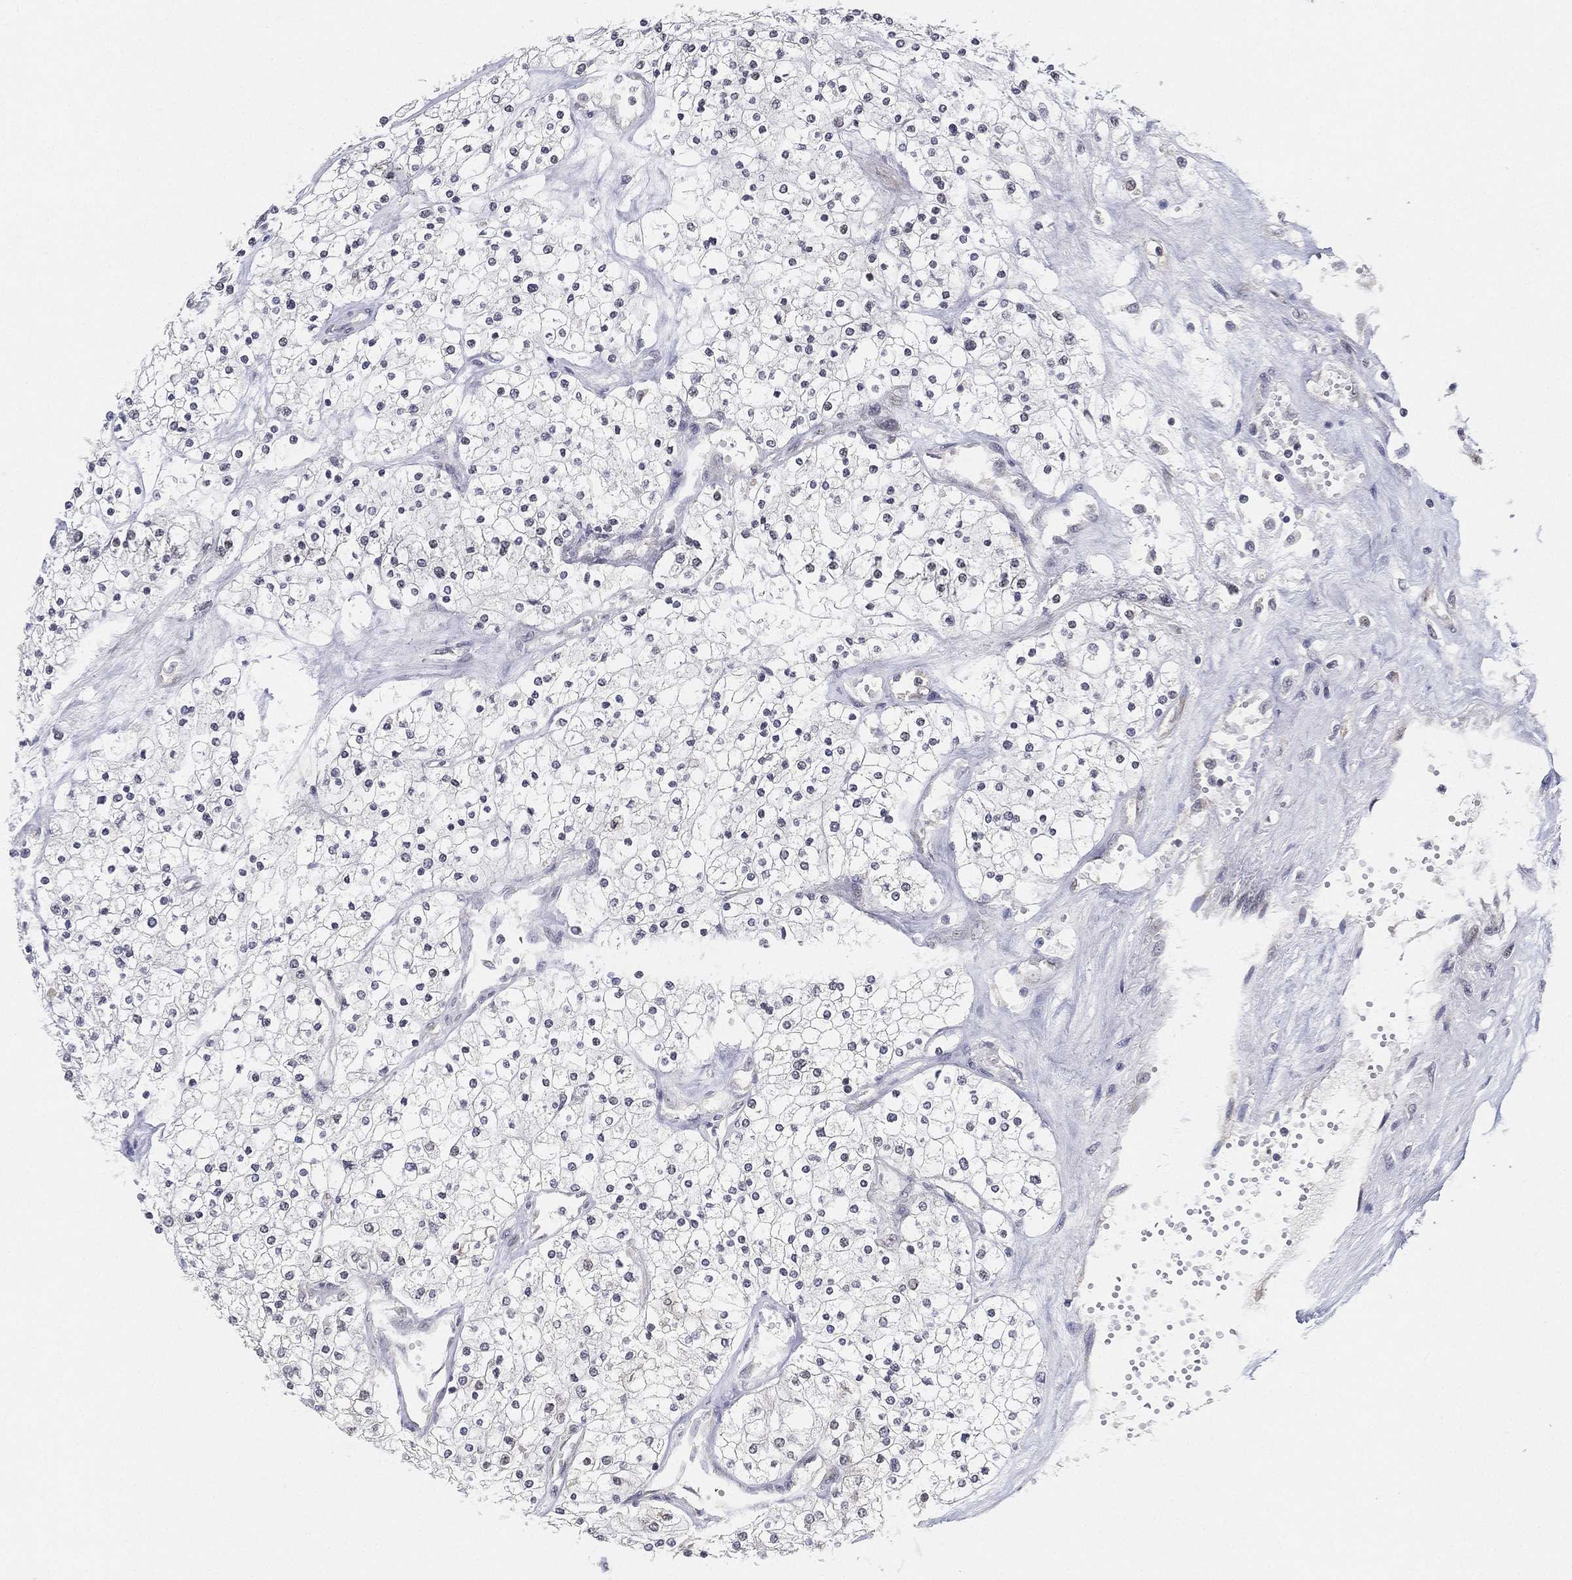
{"staining": {"intensity": "negative", "quantity": "none", "location": "none"}, "tissue": "renal cancer", "cell_type": "Tumor cells", "image_type": "cancer", "snomed": [{"axis": "morphology", "description": "Adenocarcinoma, NOS"}, {"axis": "topography", "description": "Kidney"}], "caption": "IHC image of renal cancer (adenocarcinoma) stained for a protein (brown), which shows no positivity in tumor cells.", "gene": "PPP1R16B", "patient": {"sex": "male", "age": 80}}